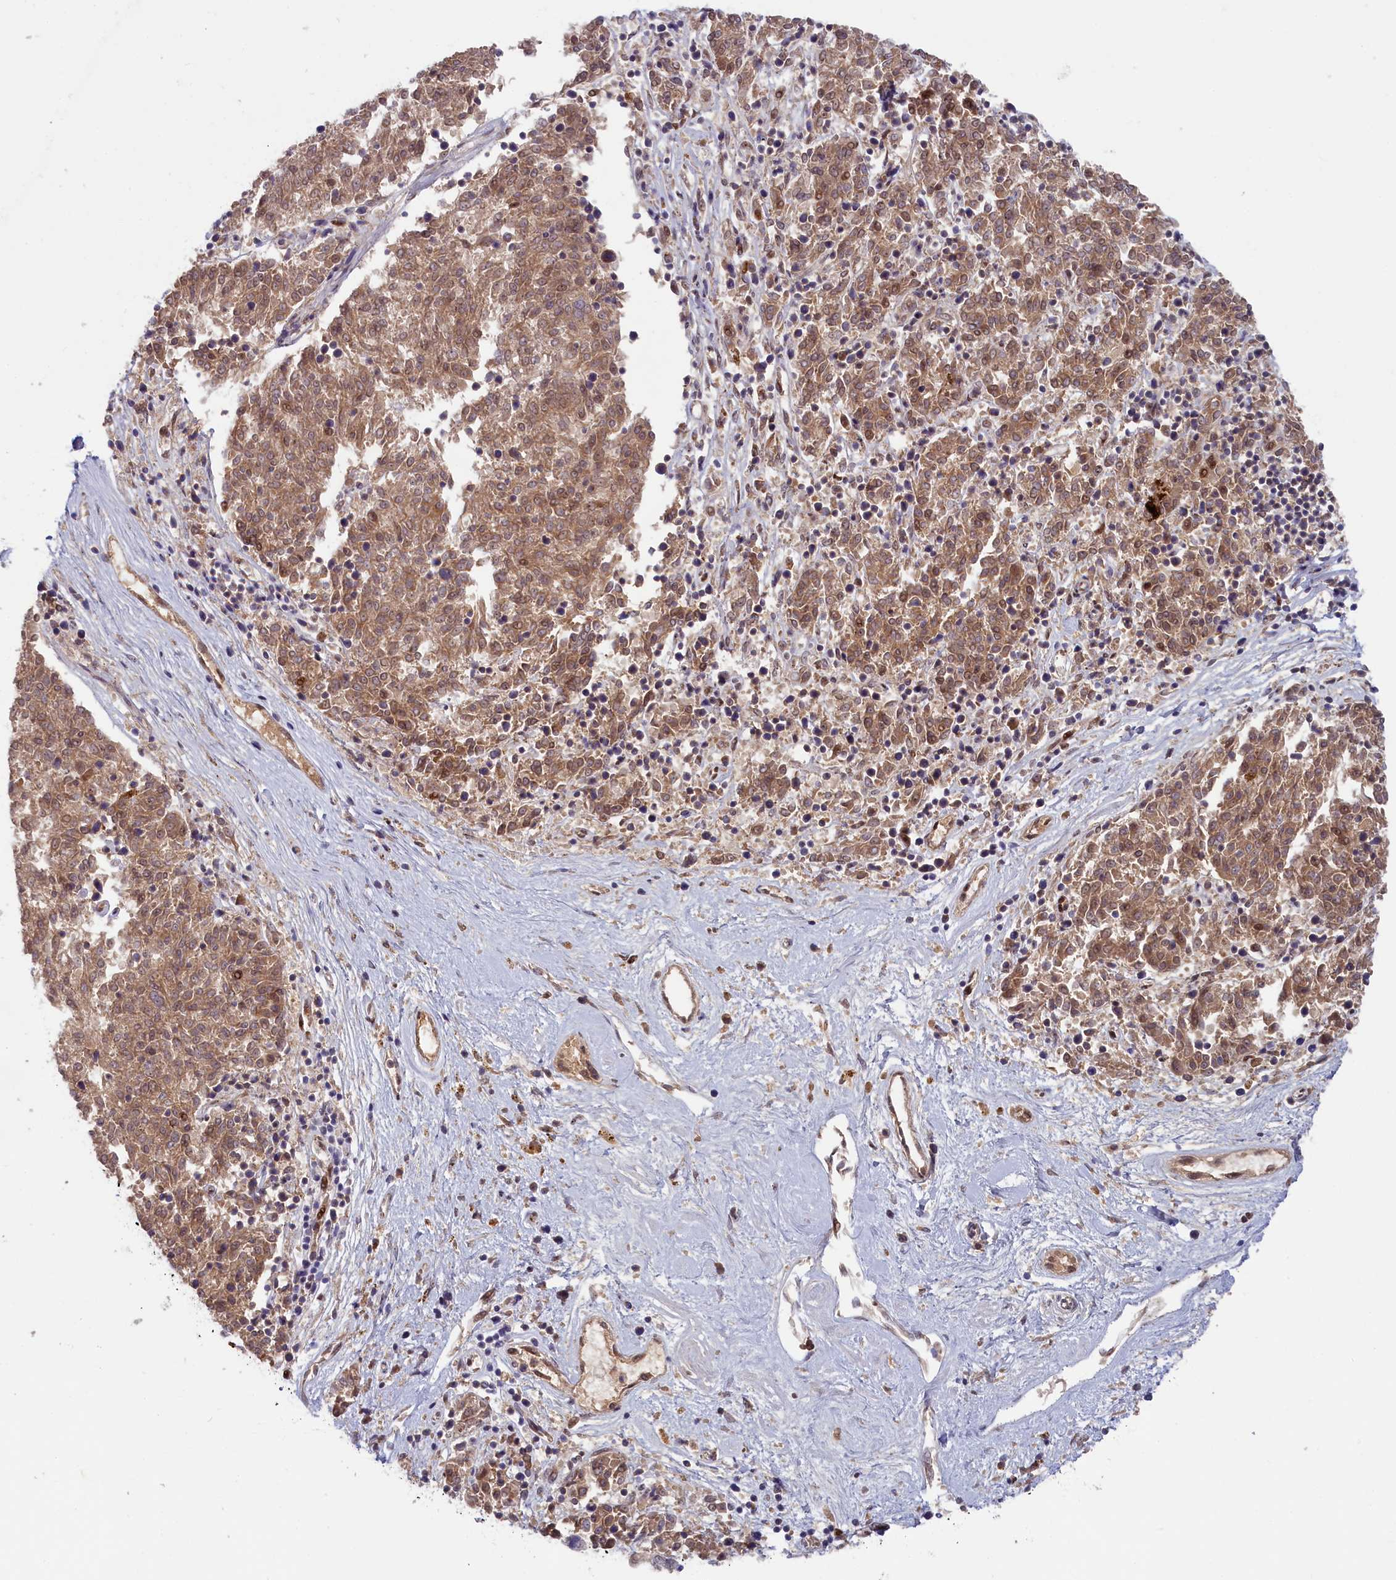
{"staining": {"intensity": "moderate", "quantity": ">75%", "location": "cytoplasmic/membranous,nuclear"}, "tissue": "melanoma", "cell_type": "Tumor cells", "image_type": "cancer", "snomed": [{"axis": "morphology", "description": "Malignant melanoma, NOS"}, {"axis": "topography", "description": "Skin"}], "caption": "Melanoma tissue reveals moderate cytoplasmic/membranous and nuclear expression in approximately >75% of tumor cells, visualized by immunohistochemistry.", "gene": "CHST12", "patient": {"sex": "female", "age": 72}}